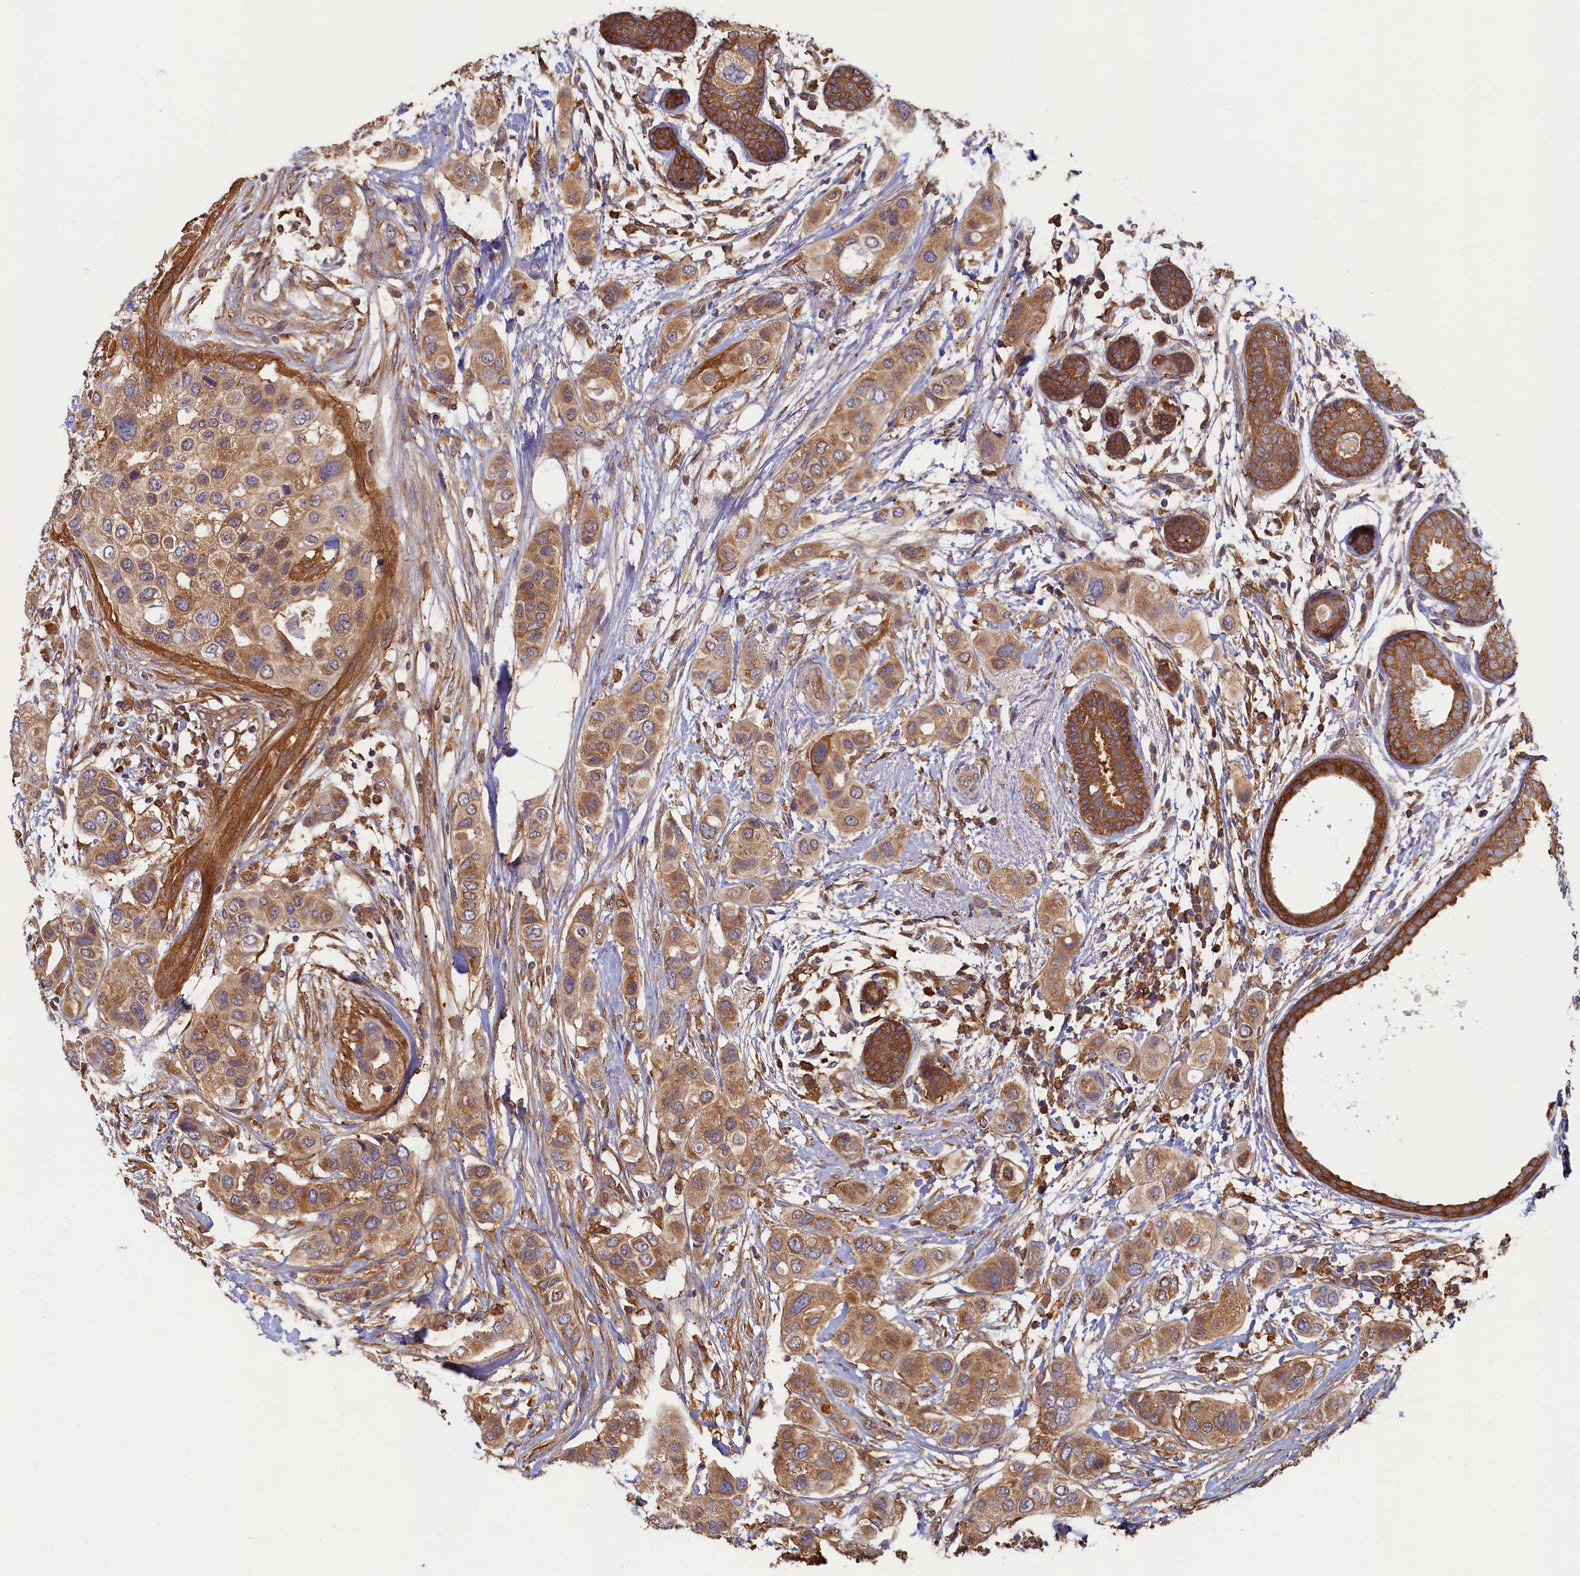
{"staining": {"intensity": "moderate", "quantity": ">75%", "location": "cytoplasmic/membranous"}, "tissue": "breast cancer", "cell_type": "Tumor cells", "image_type": "cancer", "snomed": [{"axis": "morphology", "description": "Lobular carcinoma"}, {"axis": "topography", "description": "Breast"}], "caption": "Immunohistochemical staining of breast lobular carcinoma reveals moderate cytoplasmic/membranous protein expression in about >75% of tumor cells.", "gene": "TIMM8B", "patient": {"sex": "female", "age": 51}}